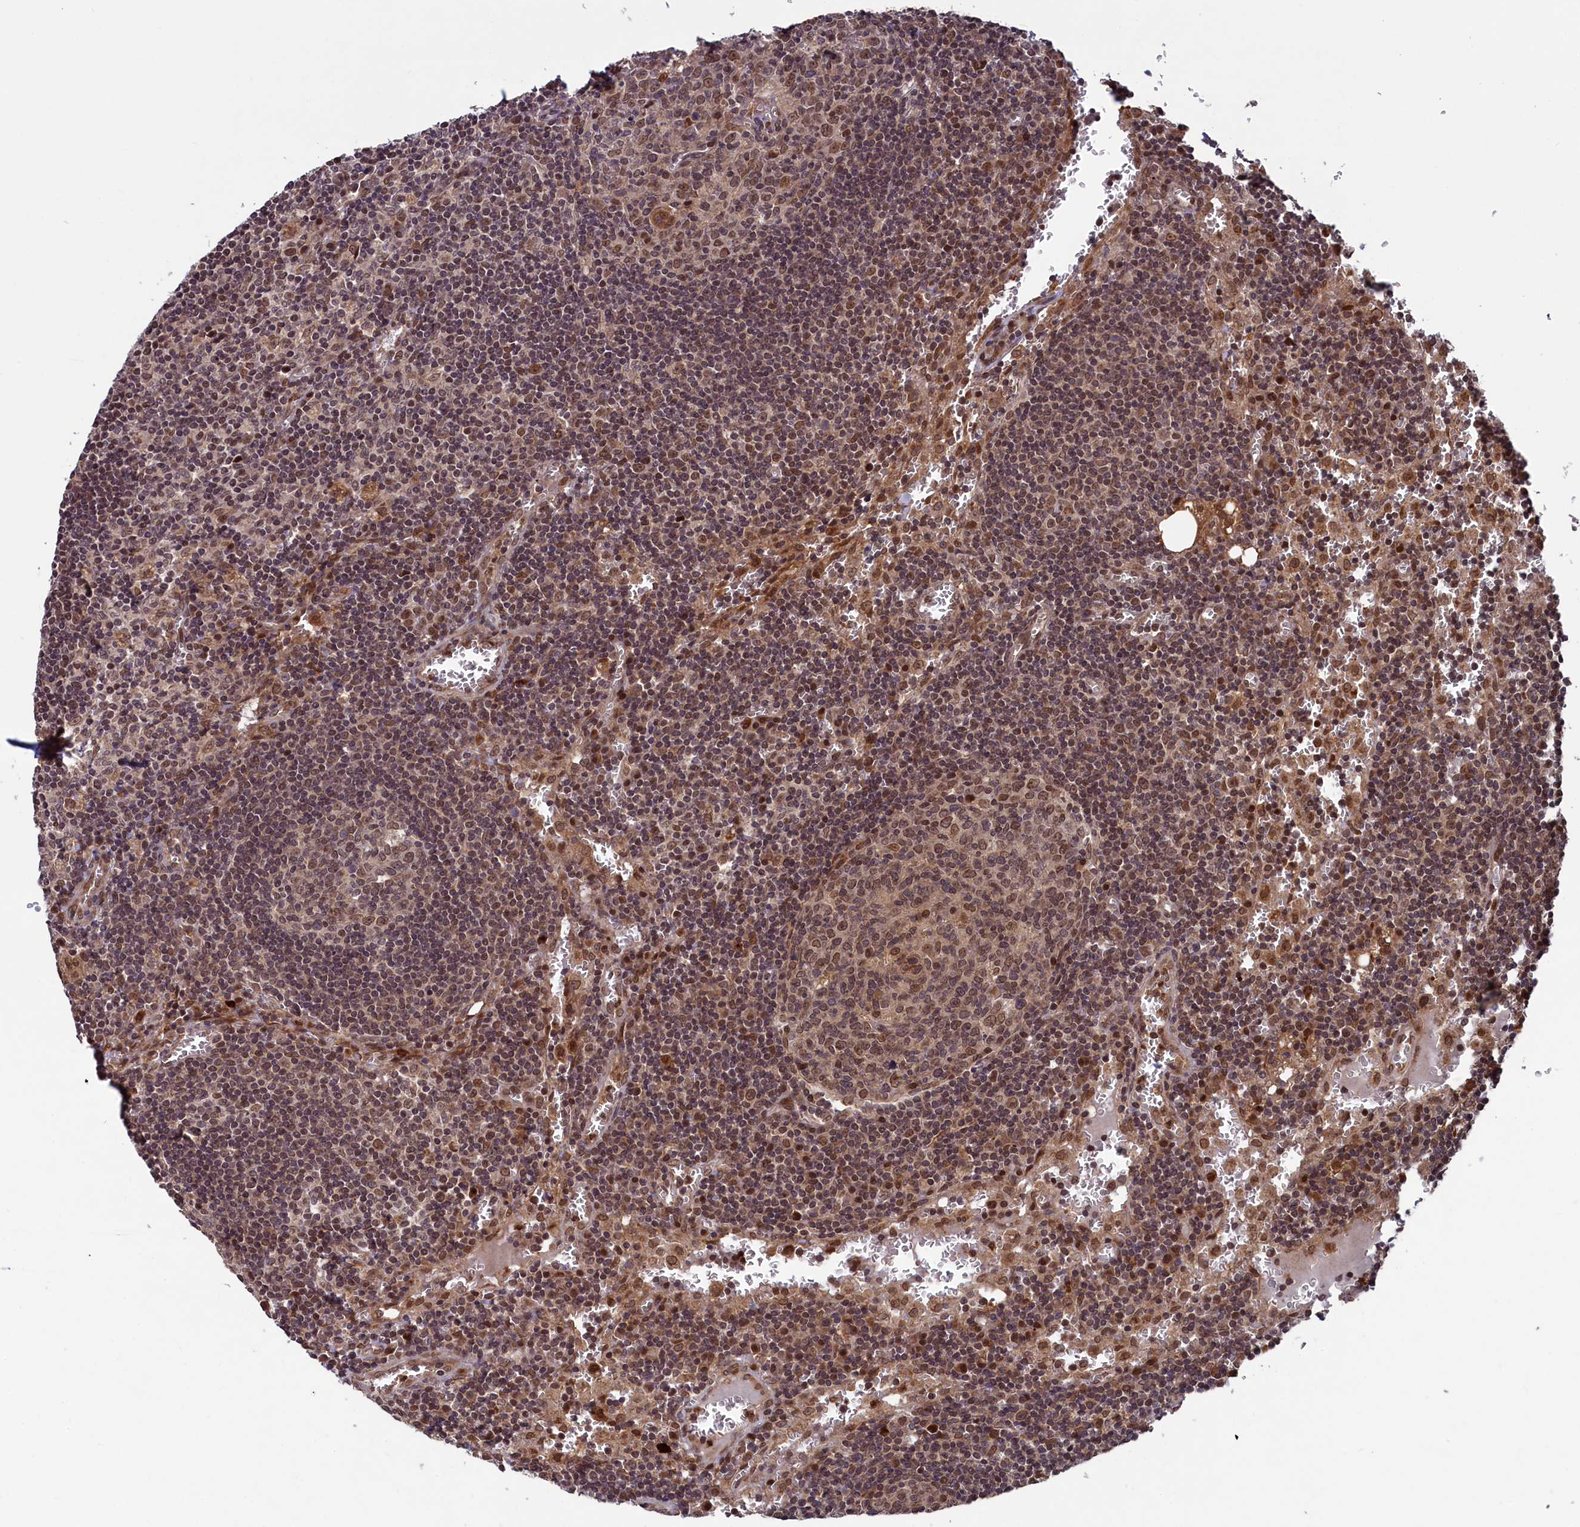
{"staining": {"intensity": "moderate", "quantity": "25%-75%", "location": "nuclear"}, "tissue": "lymph node", "cell_type": "Germinal center cells", "image_type": "normal", "snomed": [{"axis": "morphology", "description": "Normal tissue, NOS"}, {"axis": "topography", "description": "Lymph node"}], "caption": "Moderate nuclear expression for a protein is seen in about 25%-75% of germinal center cells of normal lymph node using immunohistochemistry (IHC).", "gene": "NAE1", "patient": {"sex": "female", "age": 73}}